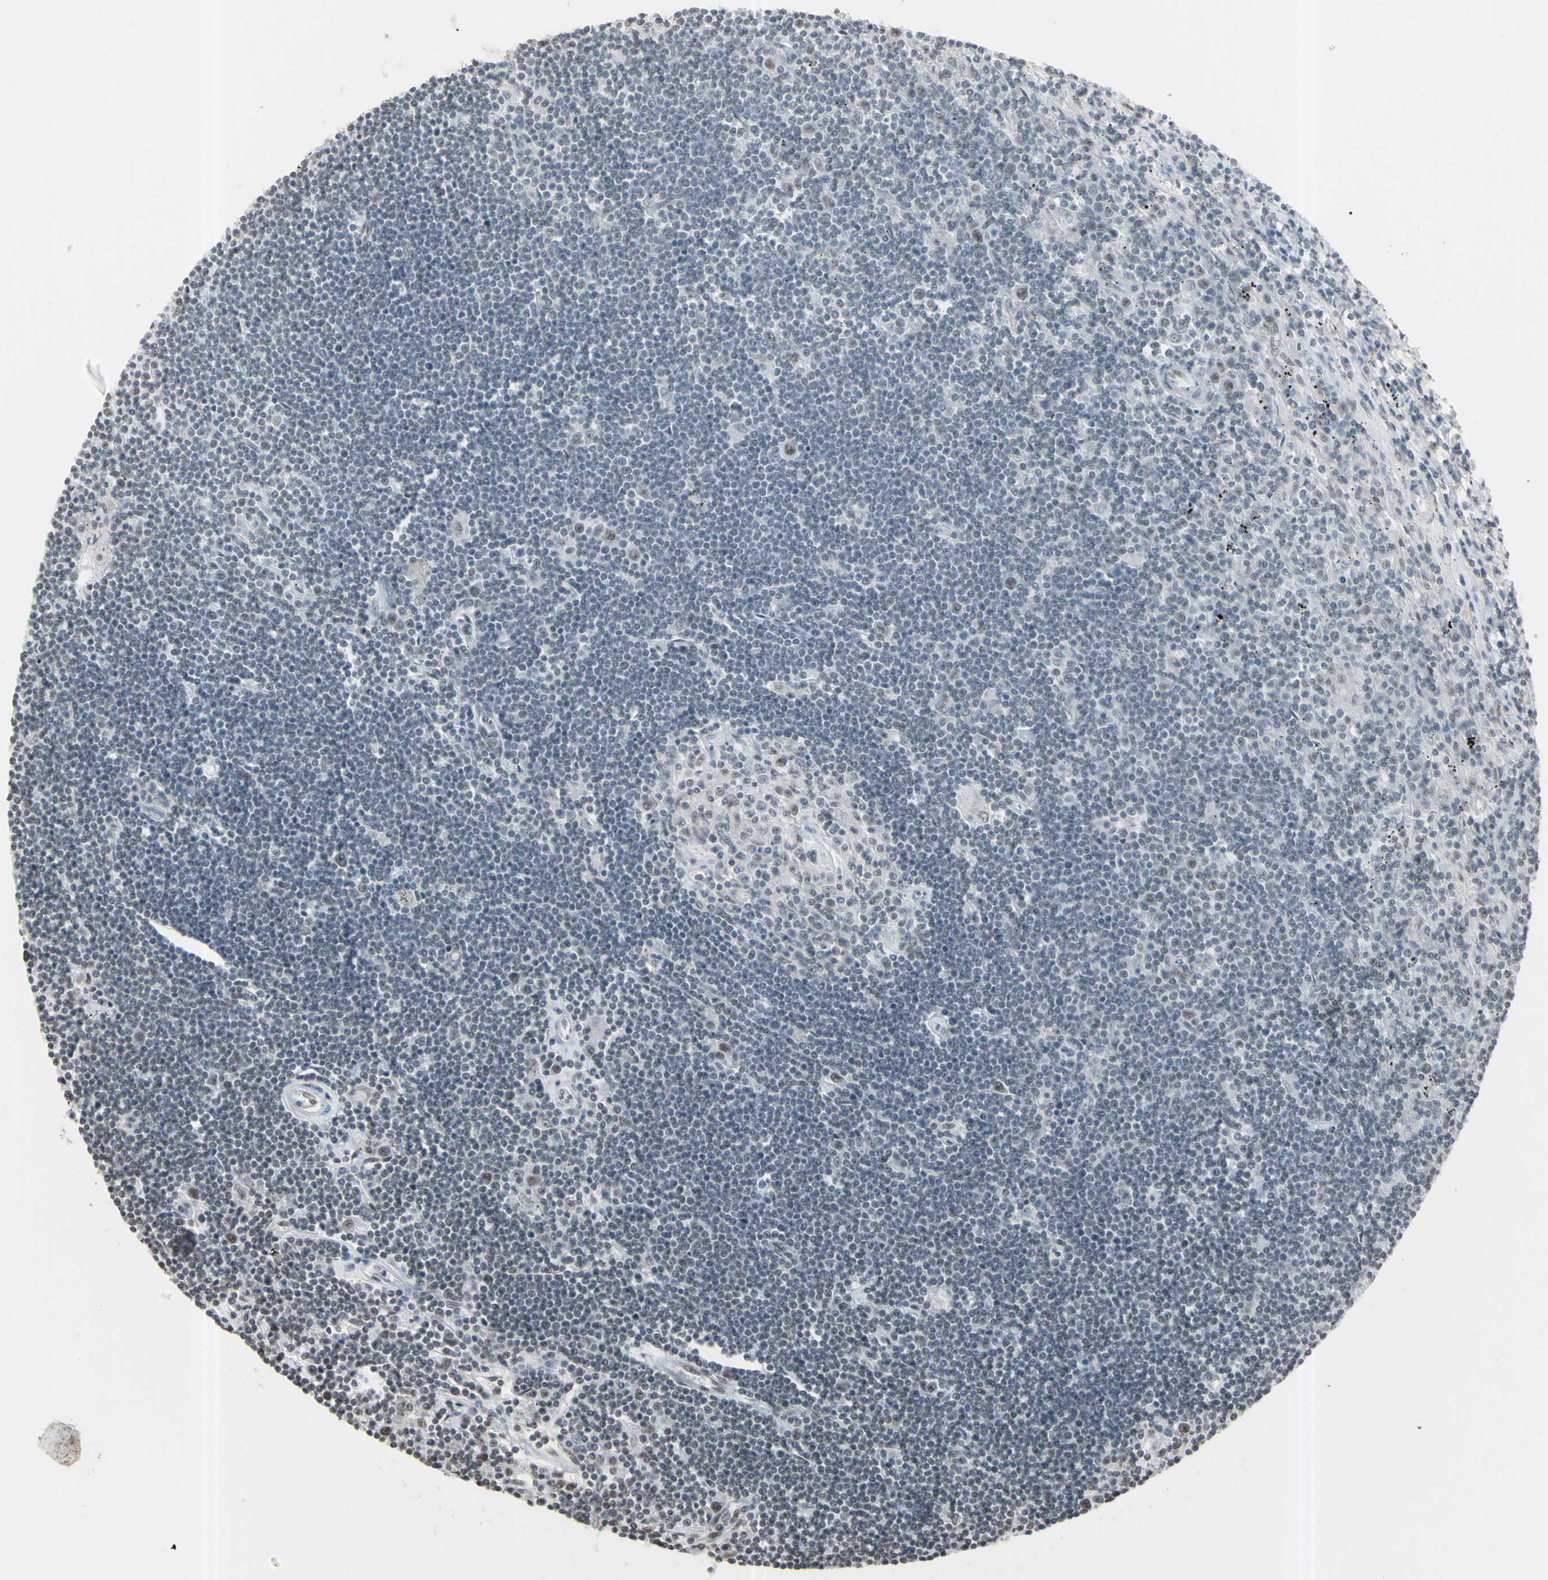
{"staining": {"intensity": "weak", "quantity": "<25%", "location": "nuclear"}, "tissue": "lymphoma", "cell_type": "Tumor cells", "image_type": "cancer", "snomed": [{"axis": "morphology", "description": "Malignant lymphoma, non-Hodgkin's type, Low grade"}, {"axis": "topography", "description": "Spleen"}], "caption": "This is an immunohistochemistry (IHC) micrograph of malignant lymphoma, non-Hodgkin's type (low-grade). There is no positivity in tumor cells.", "gene": "TRIM28", "patient": {"sex": "male", "age": 76}}